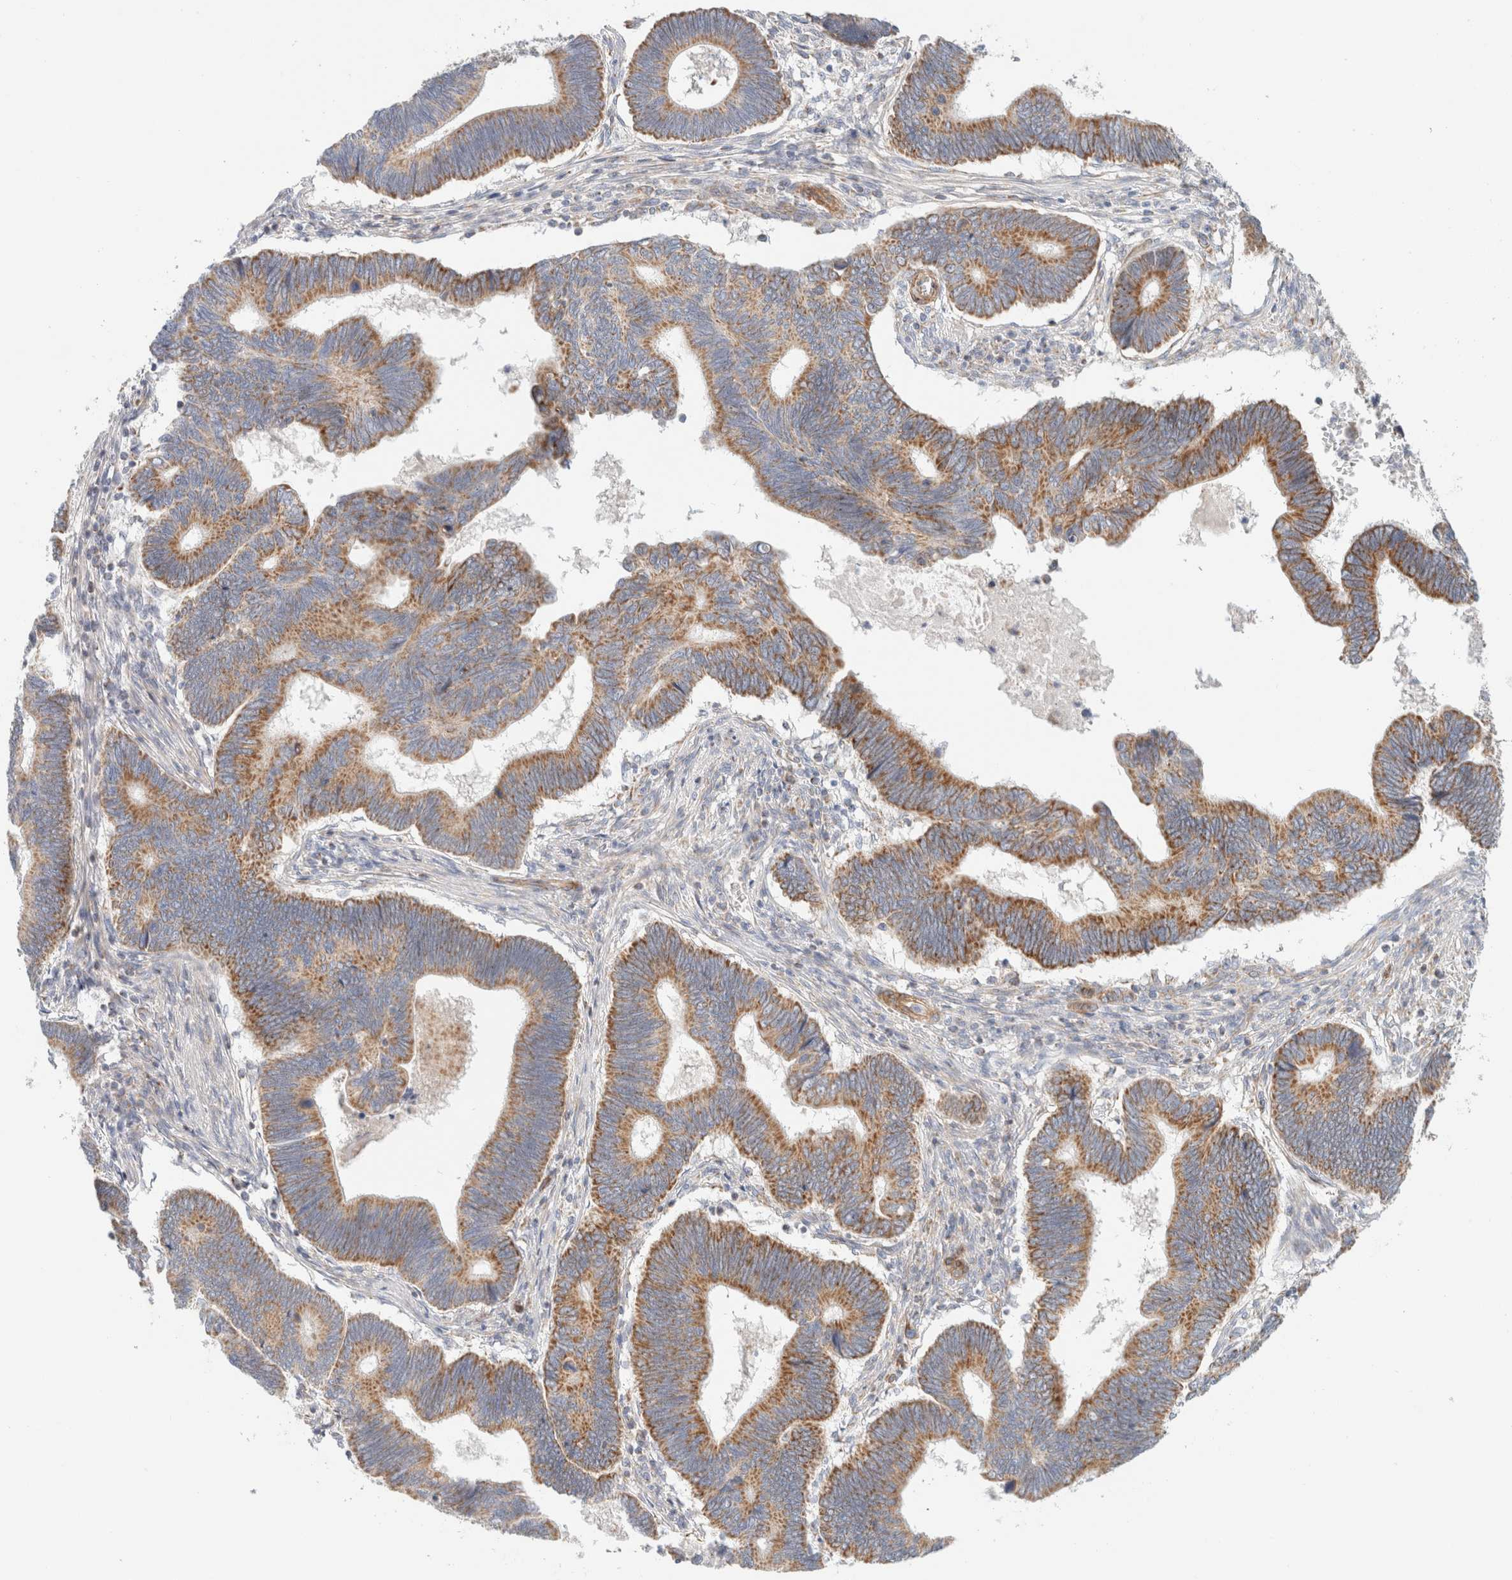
{"staining": {"intensity": "strong", "quantity": ">75%", "location": "cytoplasmic/membranous"}, "tissue": "pancreatic cancer", "cell_type": "Tumor cells", "image_type": "cancer", "snomed": [{"axis": "morphology", "description": "Adenocarcinoma, NOS"}, {"axis": "topography", "description": "Pancreas"}], "caption": "Tumor cells exhibit high levels of strong cytoplasmic/membranous positivity in approximately >75% of cells in adenocarcinoma (pancreatic).", "gene": "MRM3", "patient": {"sex": "female", "age": 70}}